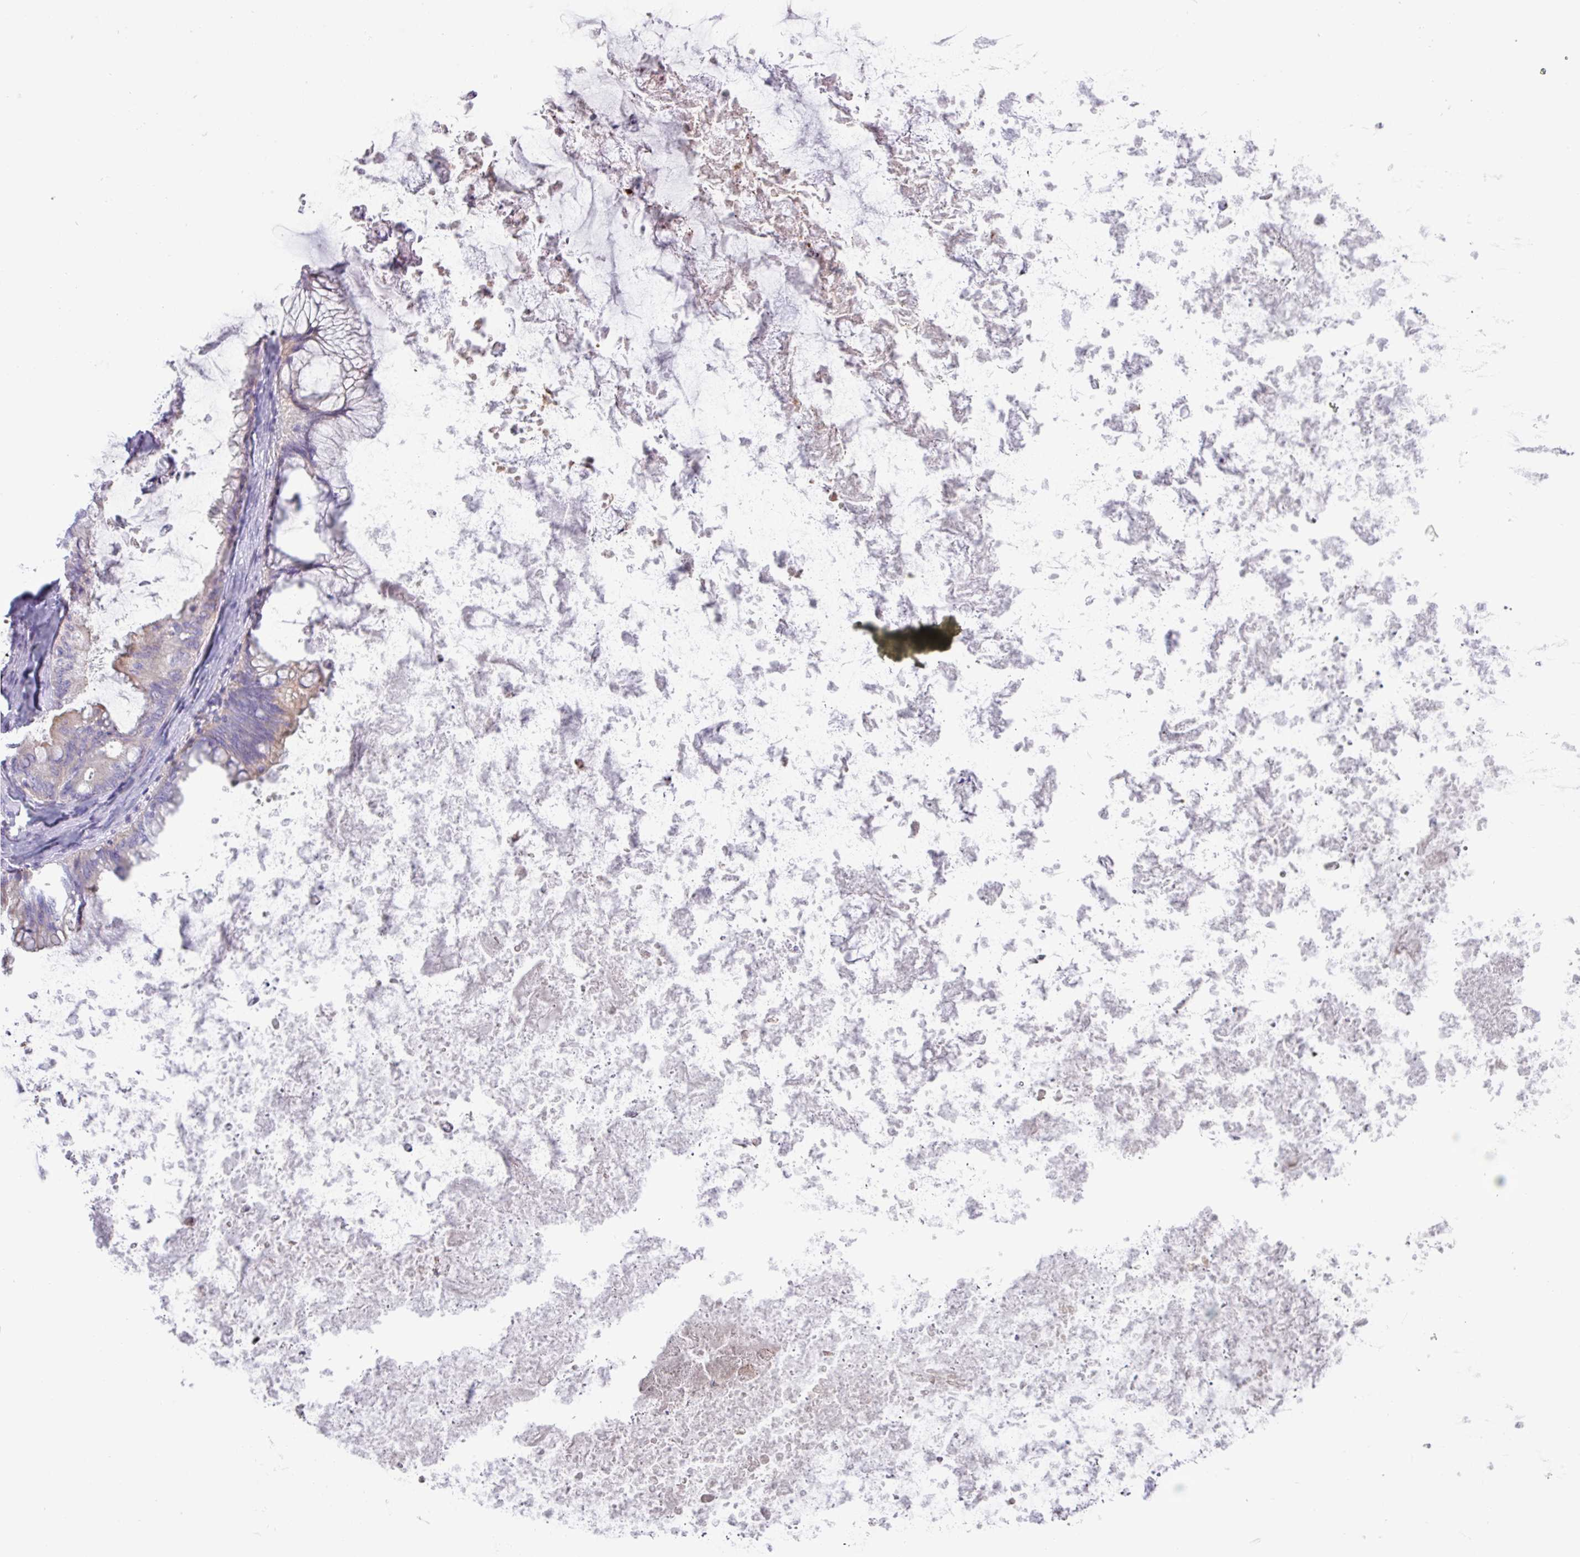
{"staining": {"intensity": "weak", "quantity": "<25%", "location": "cytoplasmic/membranous"}, "tissue": "ovarian cancer", "cell_type": "Tumor cells", "image_type": "cancer", "snomed": [{"axis": "morphology", "description": "Cystadenocarcinoma, mucinous, NOS"}, {"axis": "topography", "description": "Ovary"}], "caption": "DAB (3,3'-diaminobenzidine) immunohistochemical staining of human mucinous cystadenocarcinoma (ovarian) demonstrates no significant expression in tumor cells. The staining was performed using DAB to visualize the protein expression in brown, while the nuclei were stained in blue with hematoxylin (Magnification: 20x).", "gene": "RGS16", "patient": {"sex": "female", "age": 35}}